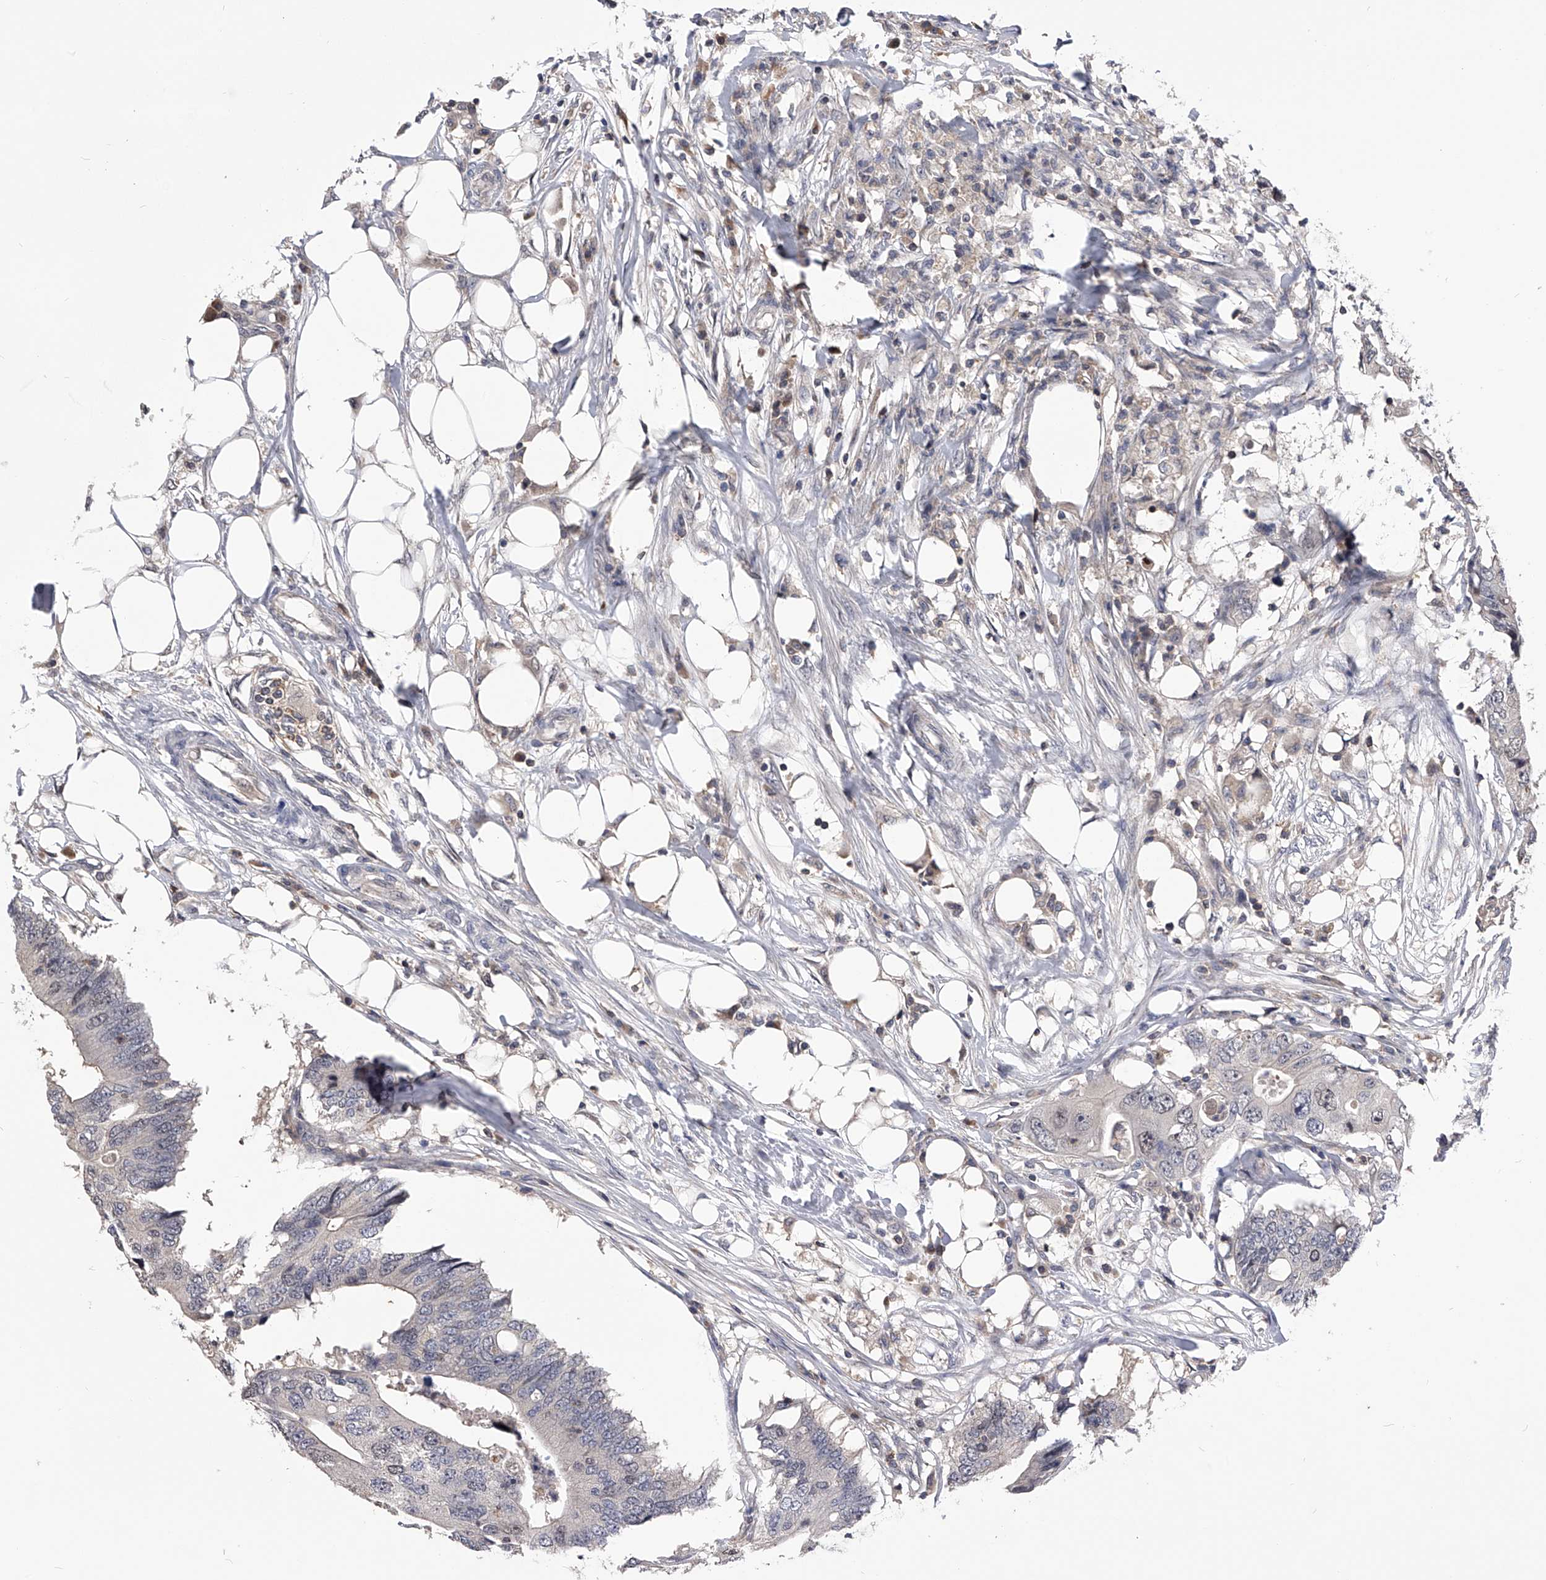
{"staining": {"intensity": "negative", "quantity": "none", "location": "none"}, "tissue": "colorectal cancer", "cell_type": "Tumor cells", "image_type": "cancer", "snomed": [{"axis": "morphology", "description": "Adenocarcinoma, NOS"}, {"axis": "topography", "description": "Colon"}], "caption": "Human colorectal cancer stained for a protein using immunohistochemistry (IHC) reveals no staining in tumor cells.", "gene": "PAN3", "patient": {"sex": "male", "age": 71}}